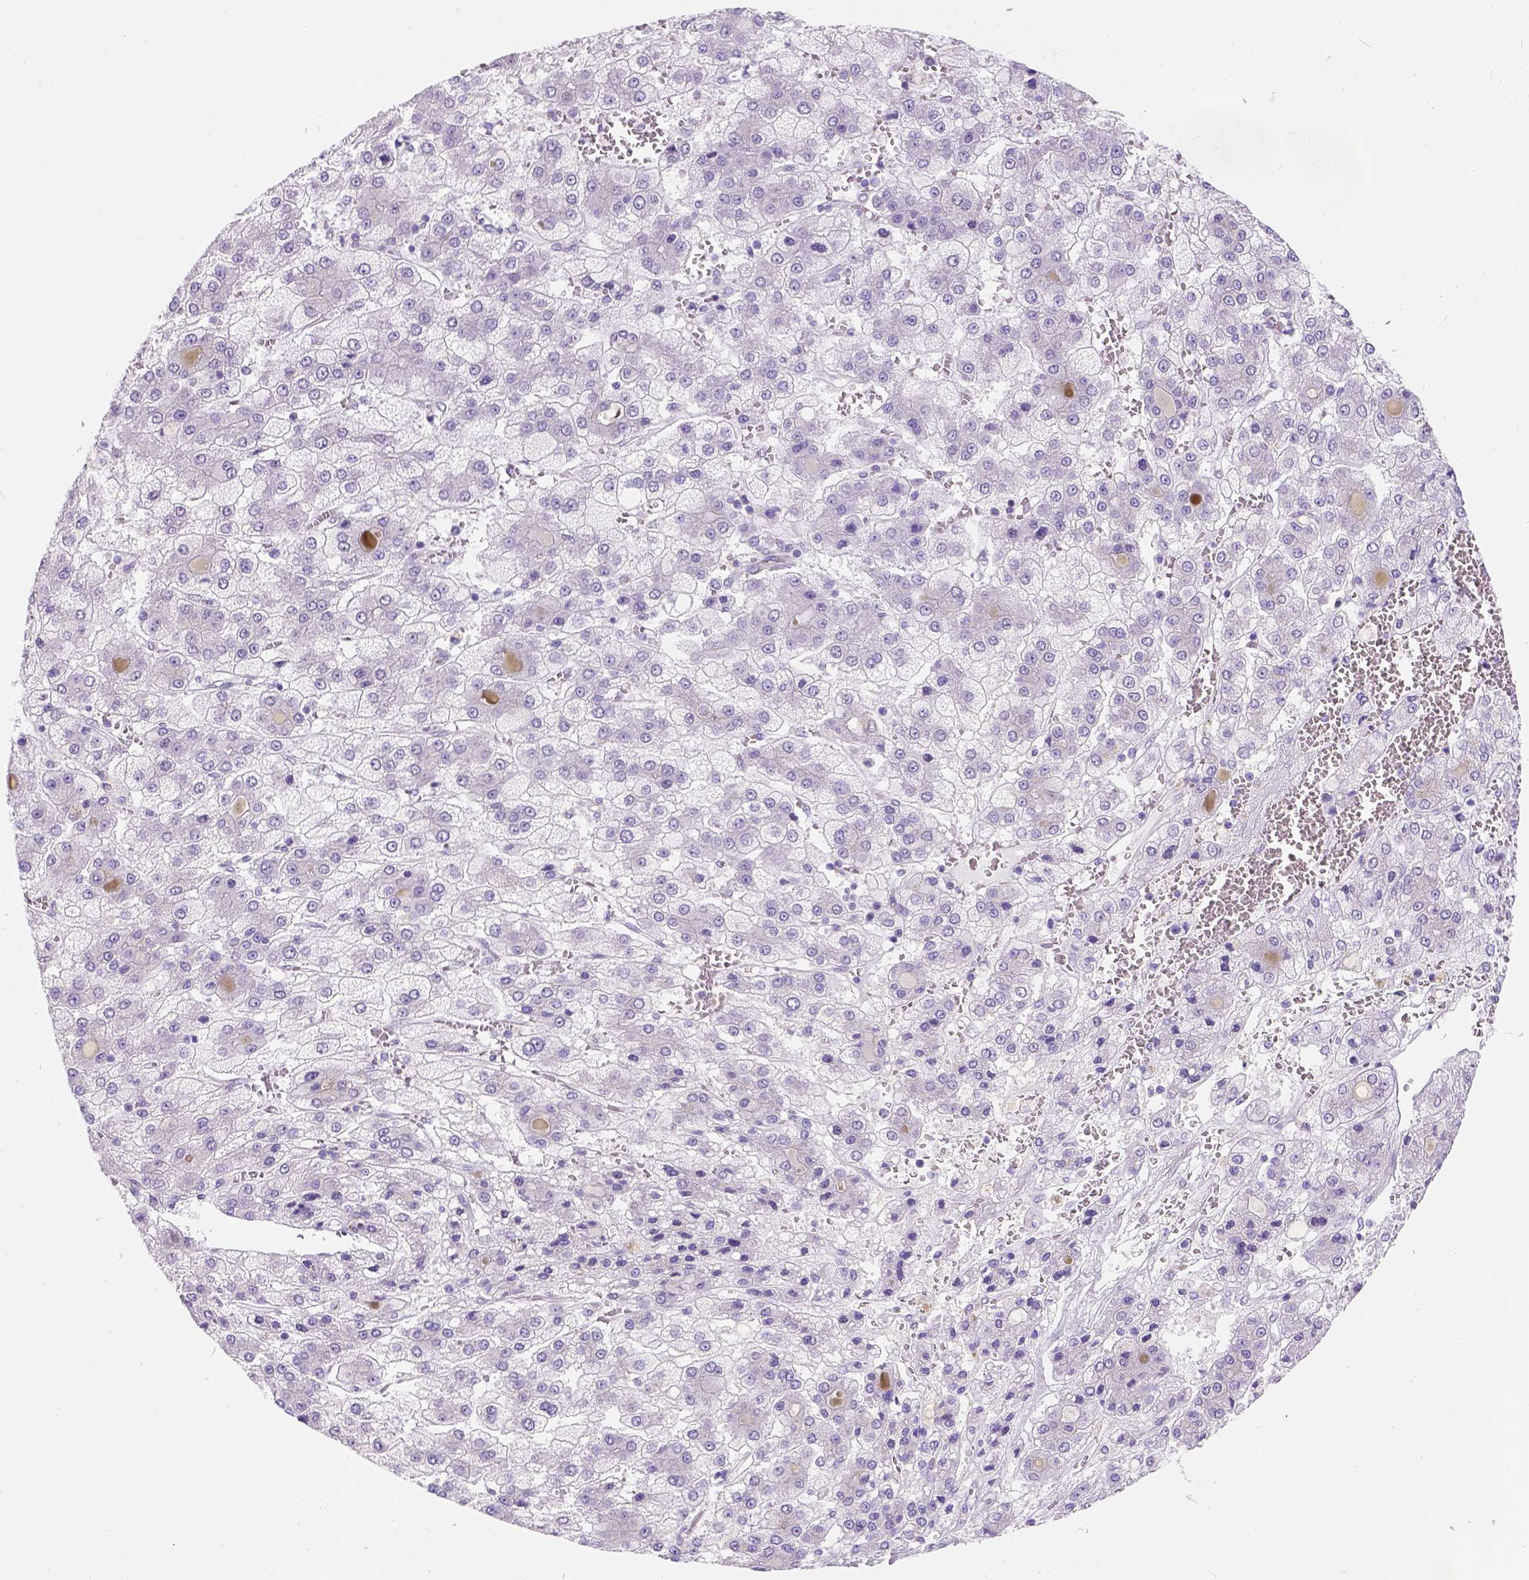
{"staining": {"intensity": "negative", "quantity": "none", "location": "none"}, "tissue": "liver cancer", "cell_type": "Tumor cells", "image_type": "cancer", "snomed": [{"axis": "morphology", "description": "Carcinoma, Hepatocellular, NOS"}, {"axis": "topography", "description": "Liver"}], "caption": "High power microscopy image of an immunohistochemistry (IHC) histopathology image of hepatocellular carcinoma (liver), revealing no significant positivity in tumor cells. (DAB (3,3'-diaminobenzidine) IHC visualized using brightfield microscopy, high magnification).", "gene": "PHF7", "patient": {"sex": "male", "age": 73}}